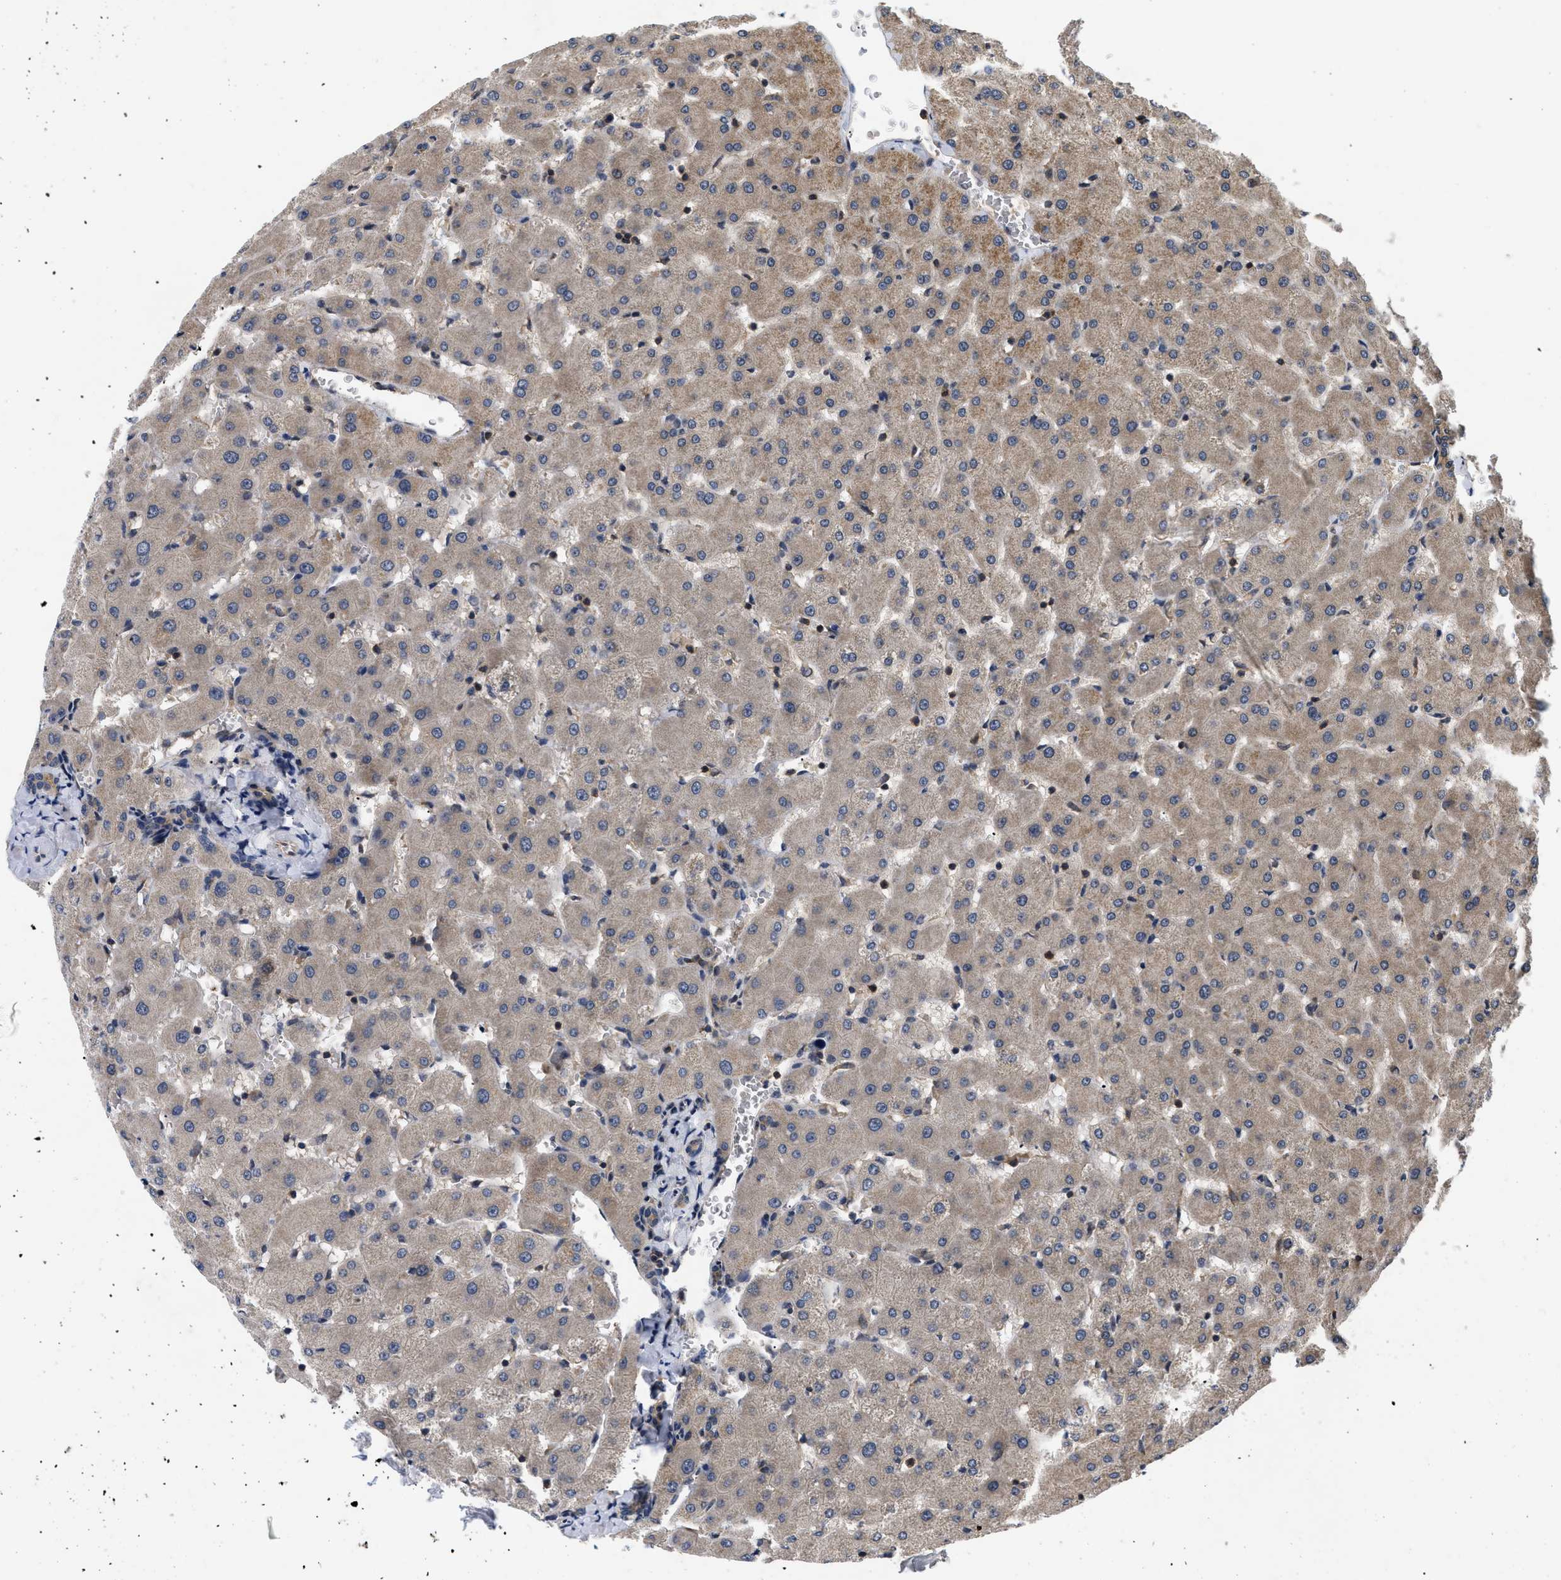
{"staining": {"intensity": "weak", "quantity": "25%-75%", "location": "cytoplasmic/membranous"}, "tissue": "liver", "cell_type": "Cholangiocytes", "image_type": "normal", "snomed": [{"axis": "morphology", "description": "Normal tissue, NOS"}, {"axis": "topography", "description": "Liver"}], "caption": "Liver stained with a brown dye demonstrates weak cytoplasmic/membranous positive expression in approximately 25%-75% of cholangiocytes.", "gene": "HMGCR", "patient": {"sex": "female", "age": 63}}